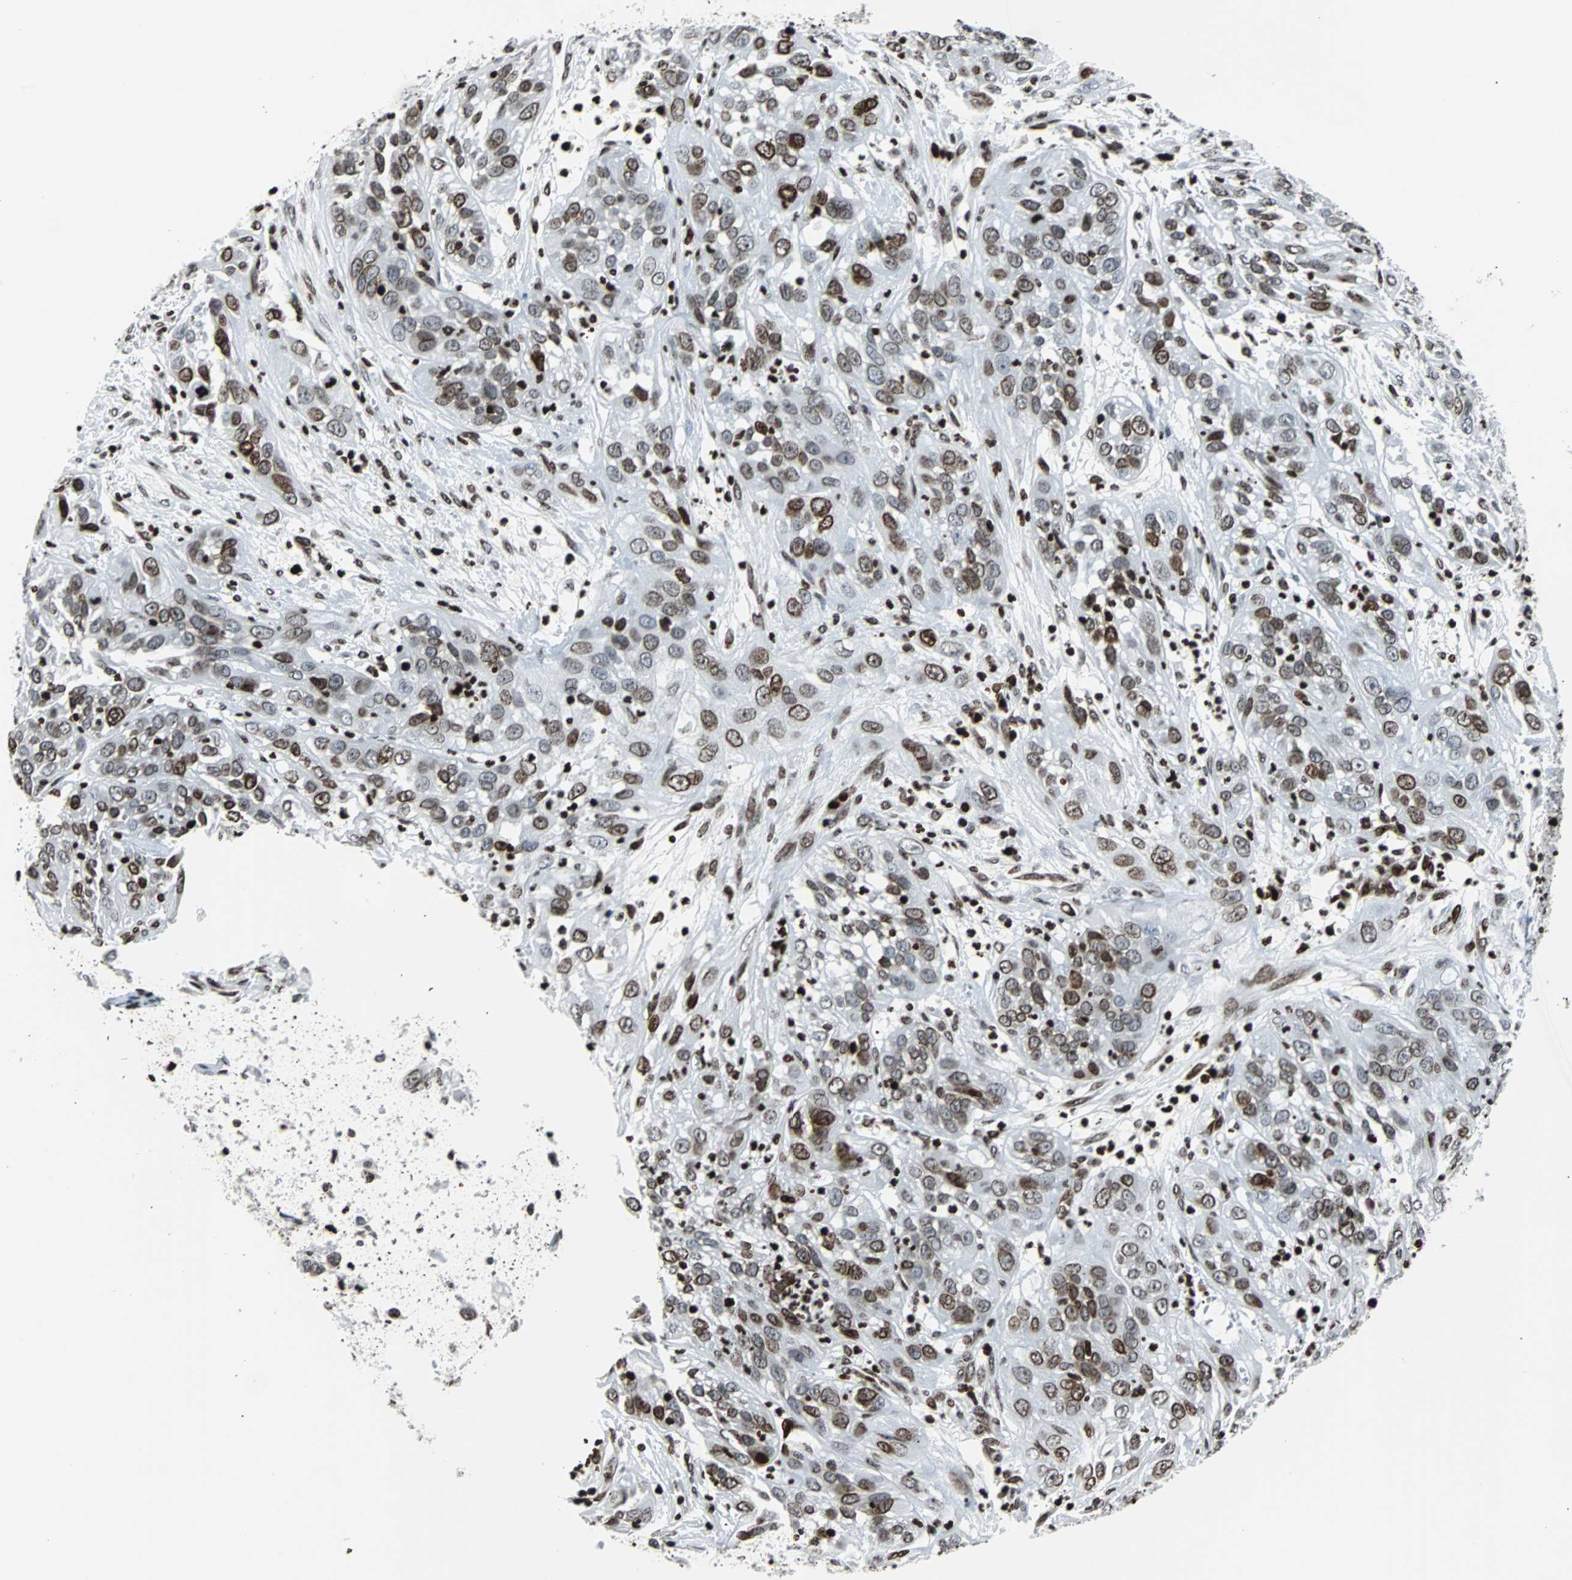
{"staining": {"intensity": "moderate", "quantity": "25%-75%", "location": "nuclear"}, "tissue": "cervical cancer", "cell_type": "Tumor cells", "image_type": "cancer", "snomed": [{"axis": "morphology", "description": "Squamous cell carcinoma, NOS"}, {"axis": "topography", "description": "Cervix"}], "caption": "A brown stain labels moderate nuclear positivity of a protein in squamous cell carcinoma (cervical) tumor cells.", "gene": "ZNF131", "patient": {"sex": "female", "age": 32}}